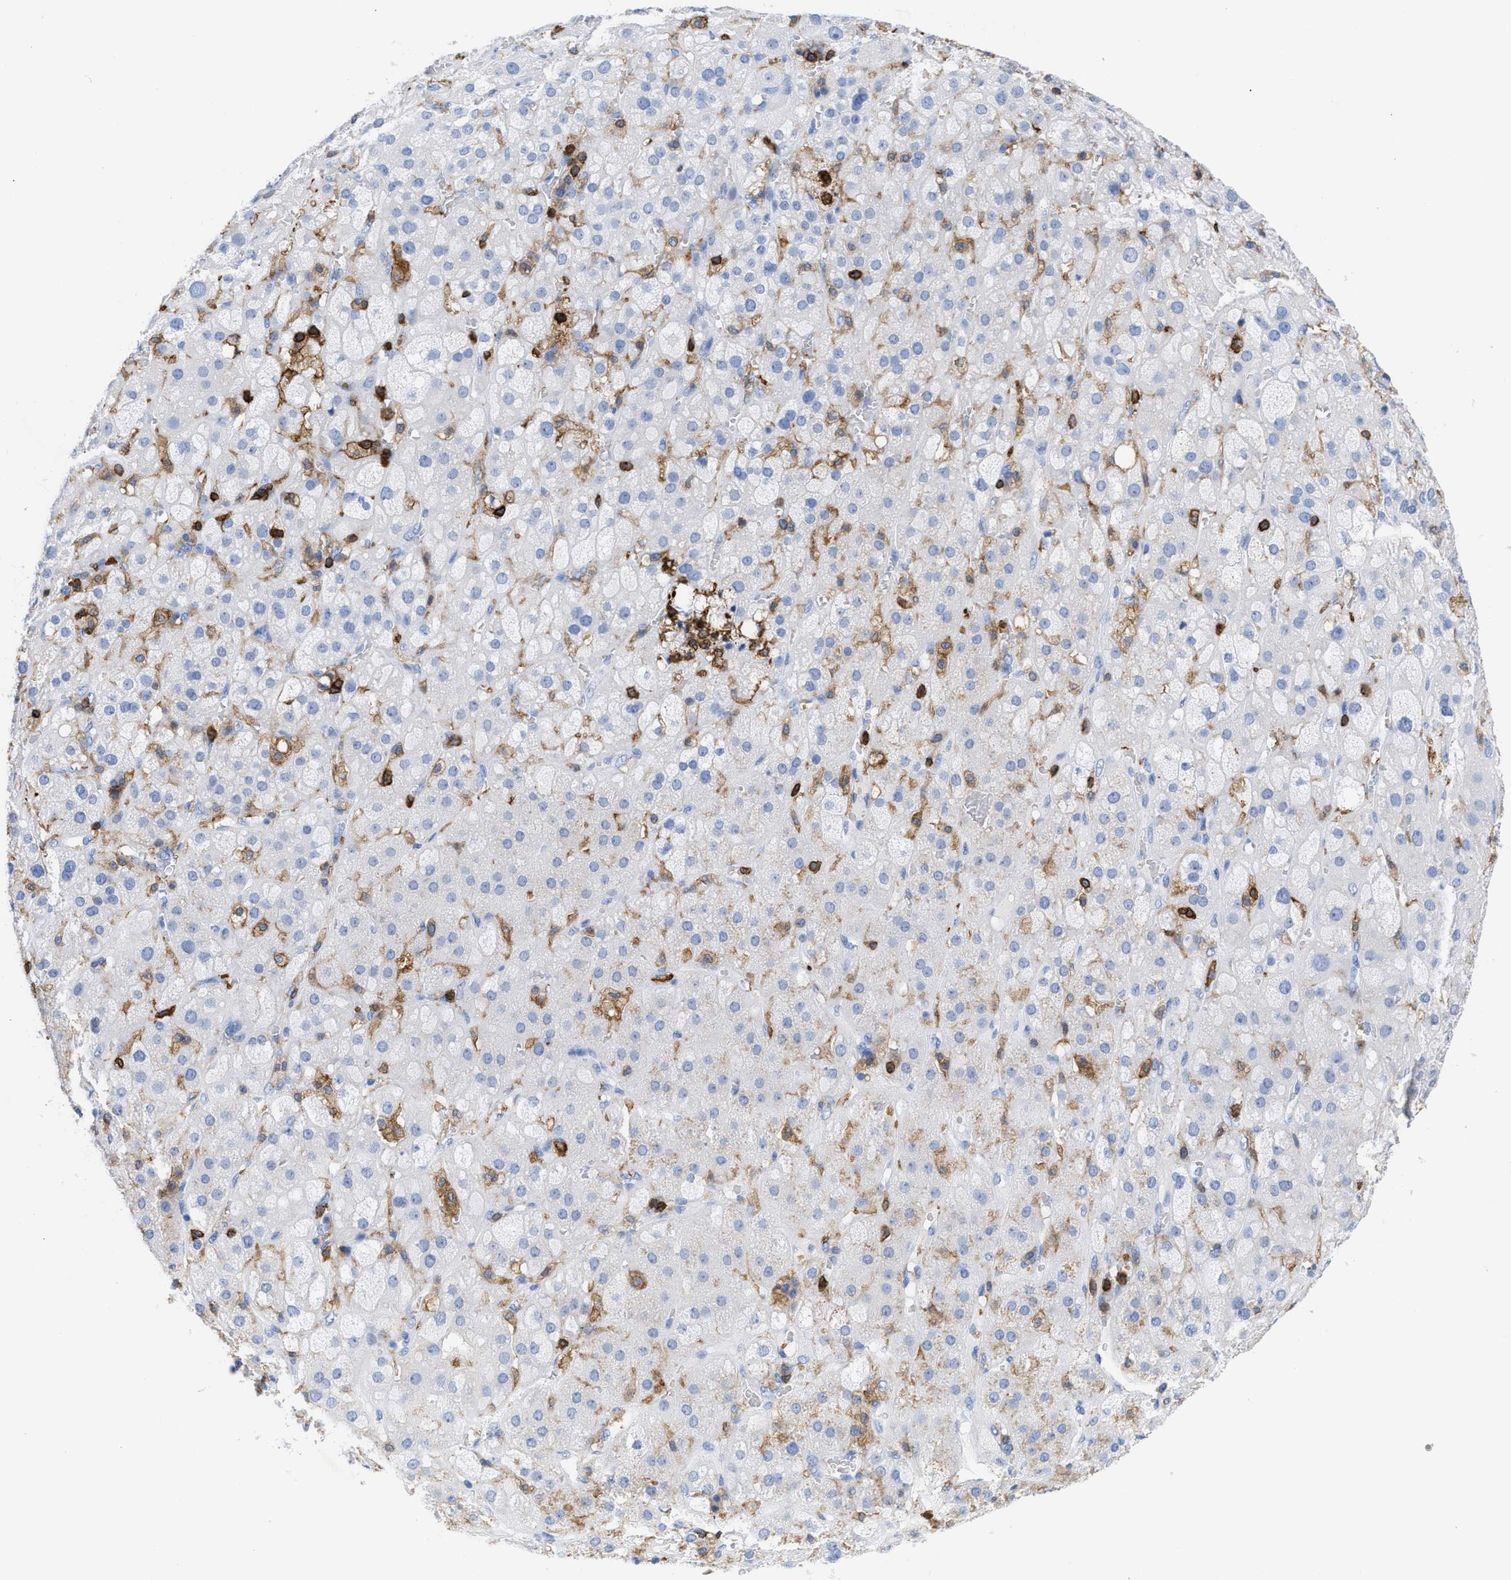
{"staining": {"intensity": "negative", "quantity": "none", "location": "none"}, "tissue": "adrenal gland", "cell_type": "Glandular cells", "image_type": "normal", "snomed": [{"axis": "morphology", "description": "Normal tissue, NOS"}, {"axis": "topography", "description": "Adrenal gland"}], "caption": "A high-resolution photomicrograph shows immunohistochemistry staining of unremarkable adrenal gland, which displays no significant expression in glandular cells.", "gene": "LCP1", "patient": {"sex": "female", "age": 47}}